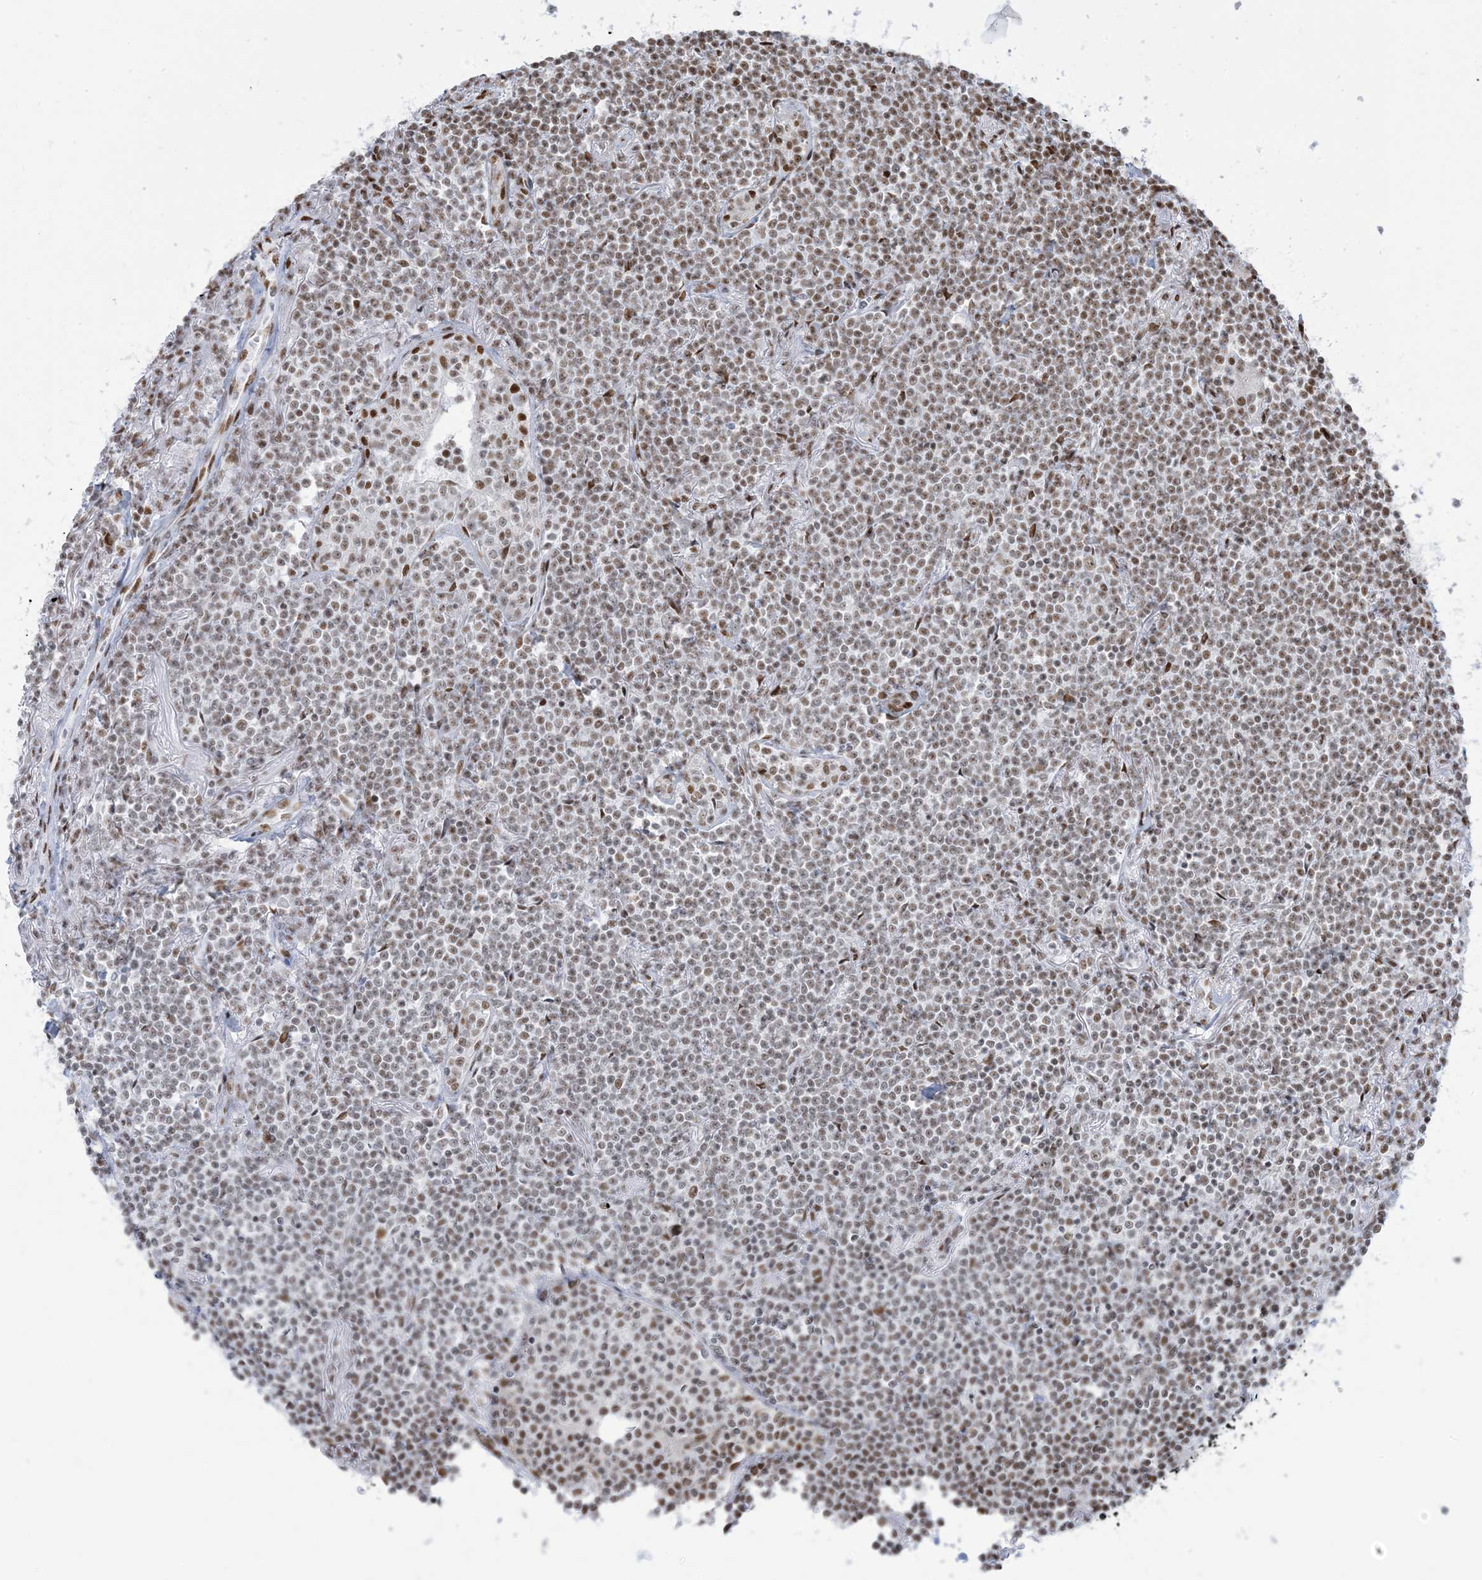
{"staining": {"intensity": "moderate", "quantity": "25%-75%", "location": "nuclear"}, "tissue": "lymphoma", "cell_type": "Tumor cells", "image_type": "cancer", "snomed": [{"axis": "morphology", "description": "Malignant lymphoma, non-Hodgkin's type, Low grade"}, {"axis": "topography", "description": "Lung"}], "caption": "Human lymphoma stained with a protein marker demonstrates moderate staining in tumor cells.", "gene": "STAG1", "patient": {"sex": "female", "age": 71}}